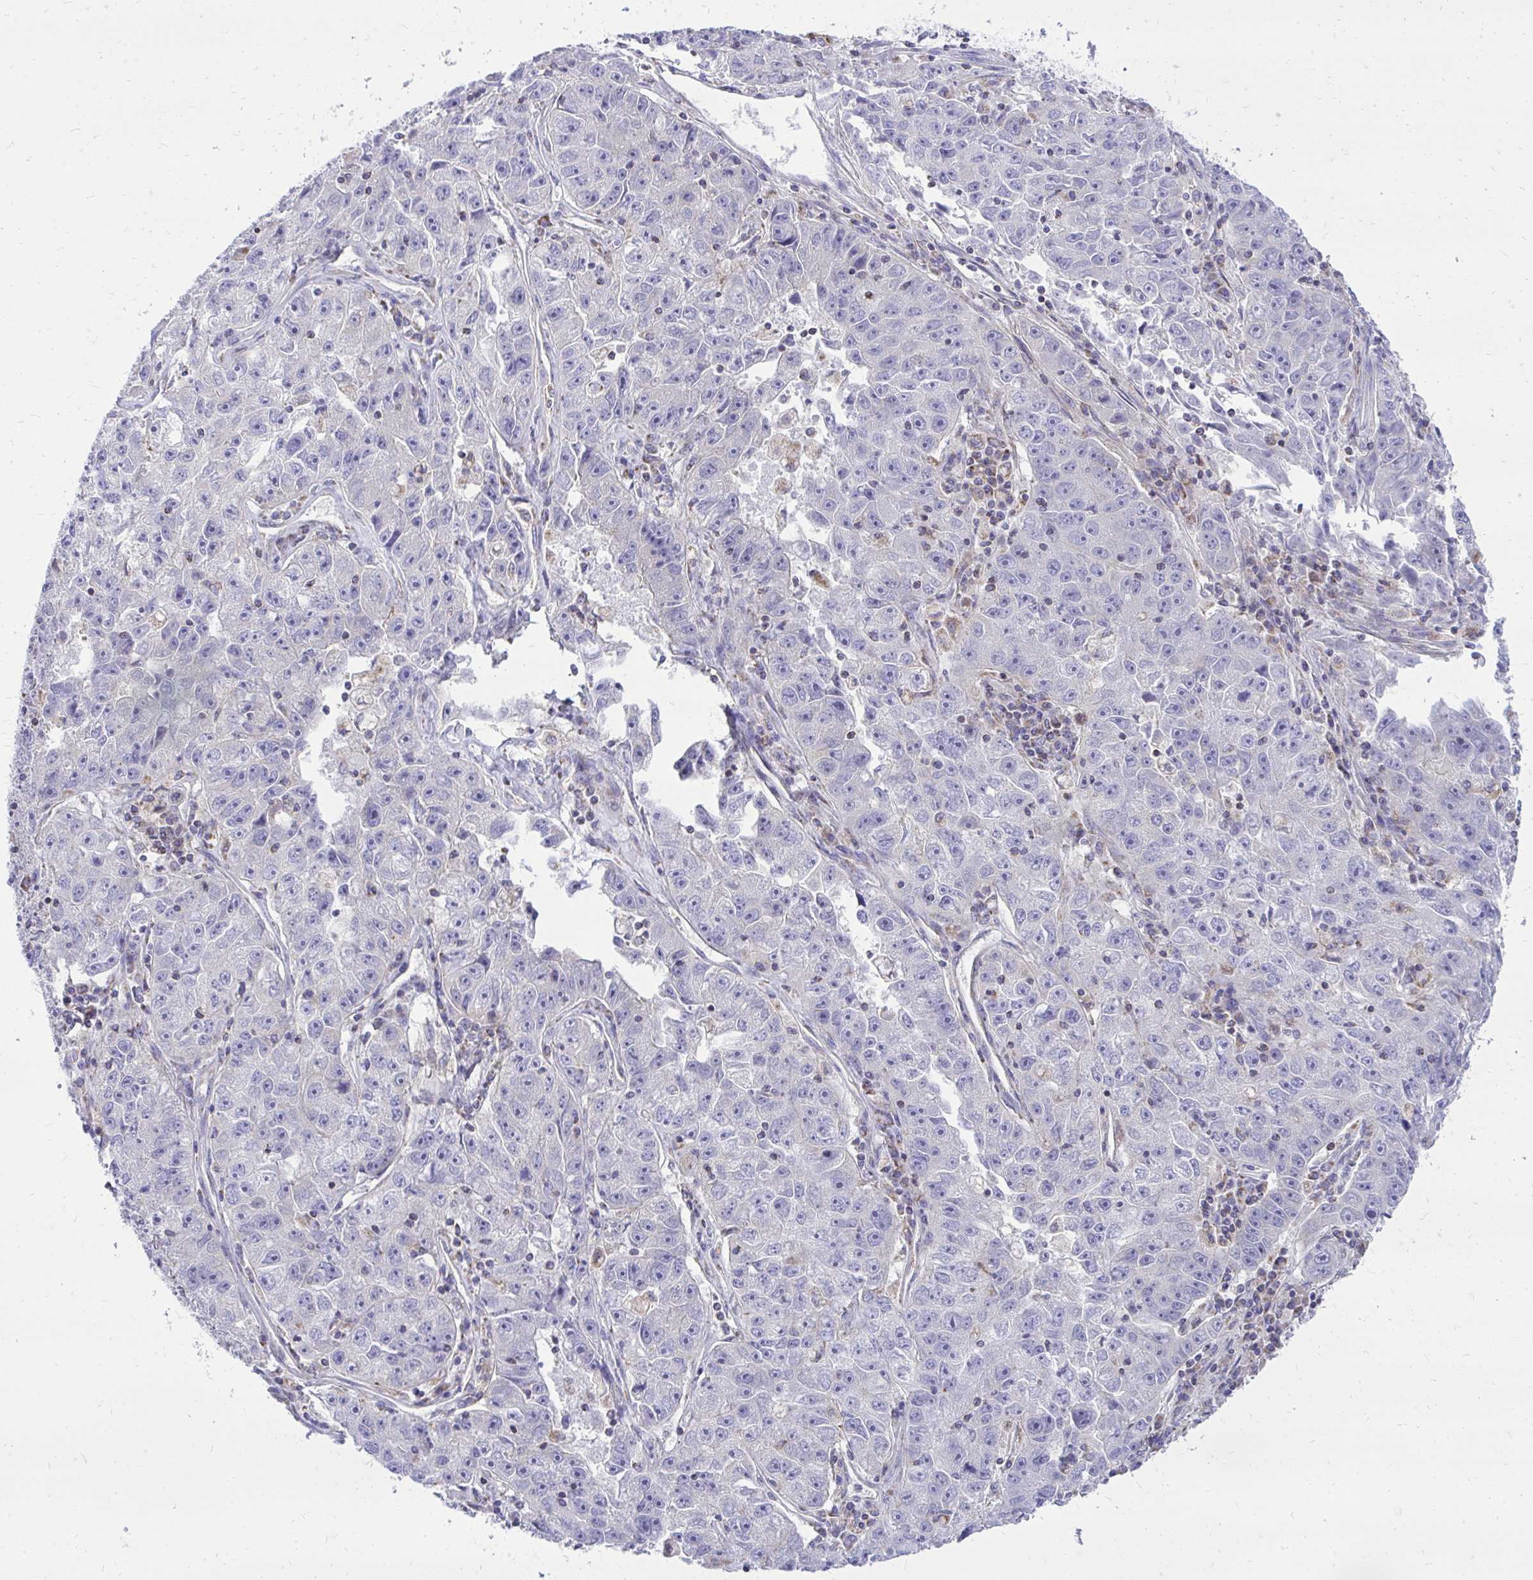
{"staining": {"intensity": "negative", "quantity": "none", "location": "none"}, "tissue": "lung cancer", "cell_type": "Tumor cells", "image_type": "cancer", "snomed": [{"axis": "morphology", "description": "Normal morphology"}, {"axis": "morphology", "description": "Adenocarcinoma, NOS"}, {"axis": "topography", "description": "Lymph node"}, {"axis": "topography", "description": "Lung"}], "caption": "A histopathology image of lung cancer (adenocarcinoma) stained for a protein exhibits no brown staining in tumor cells.", "gene": "SPTBN2", "patient": {"sex": "female", "age": 57}}